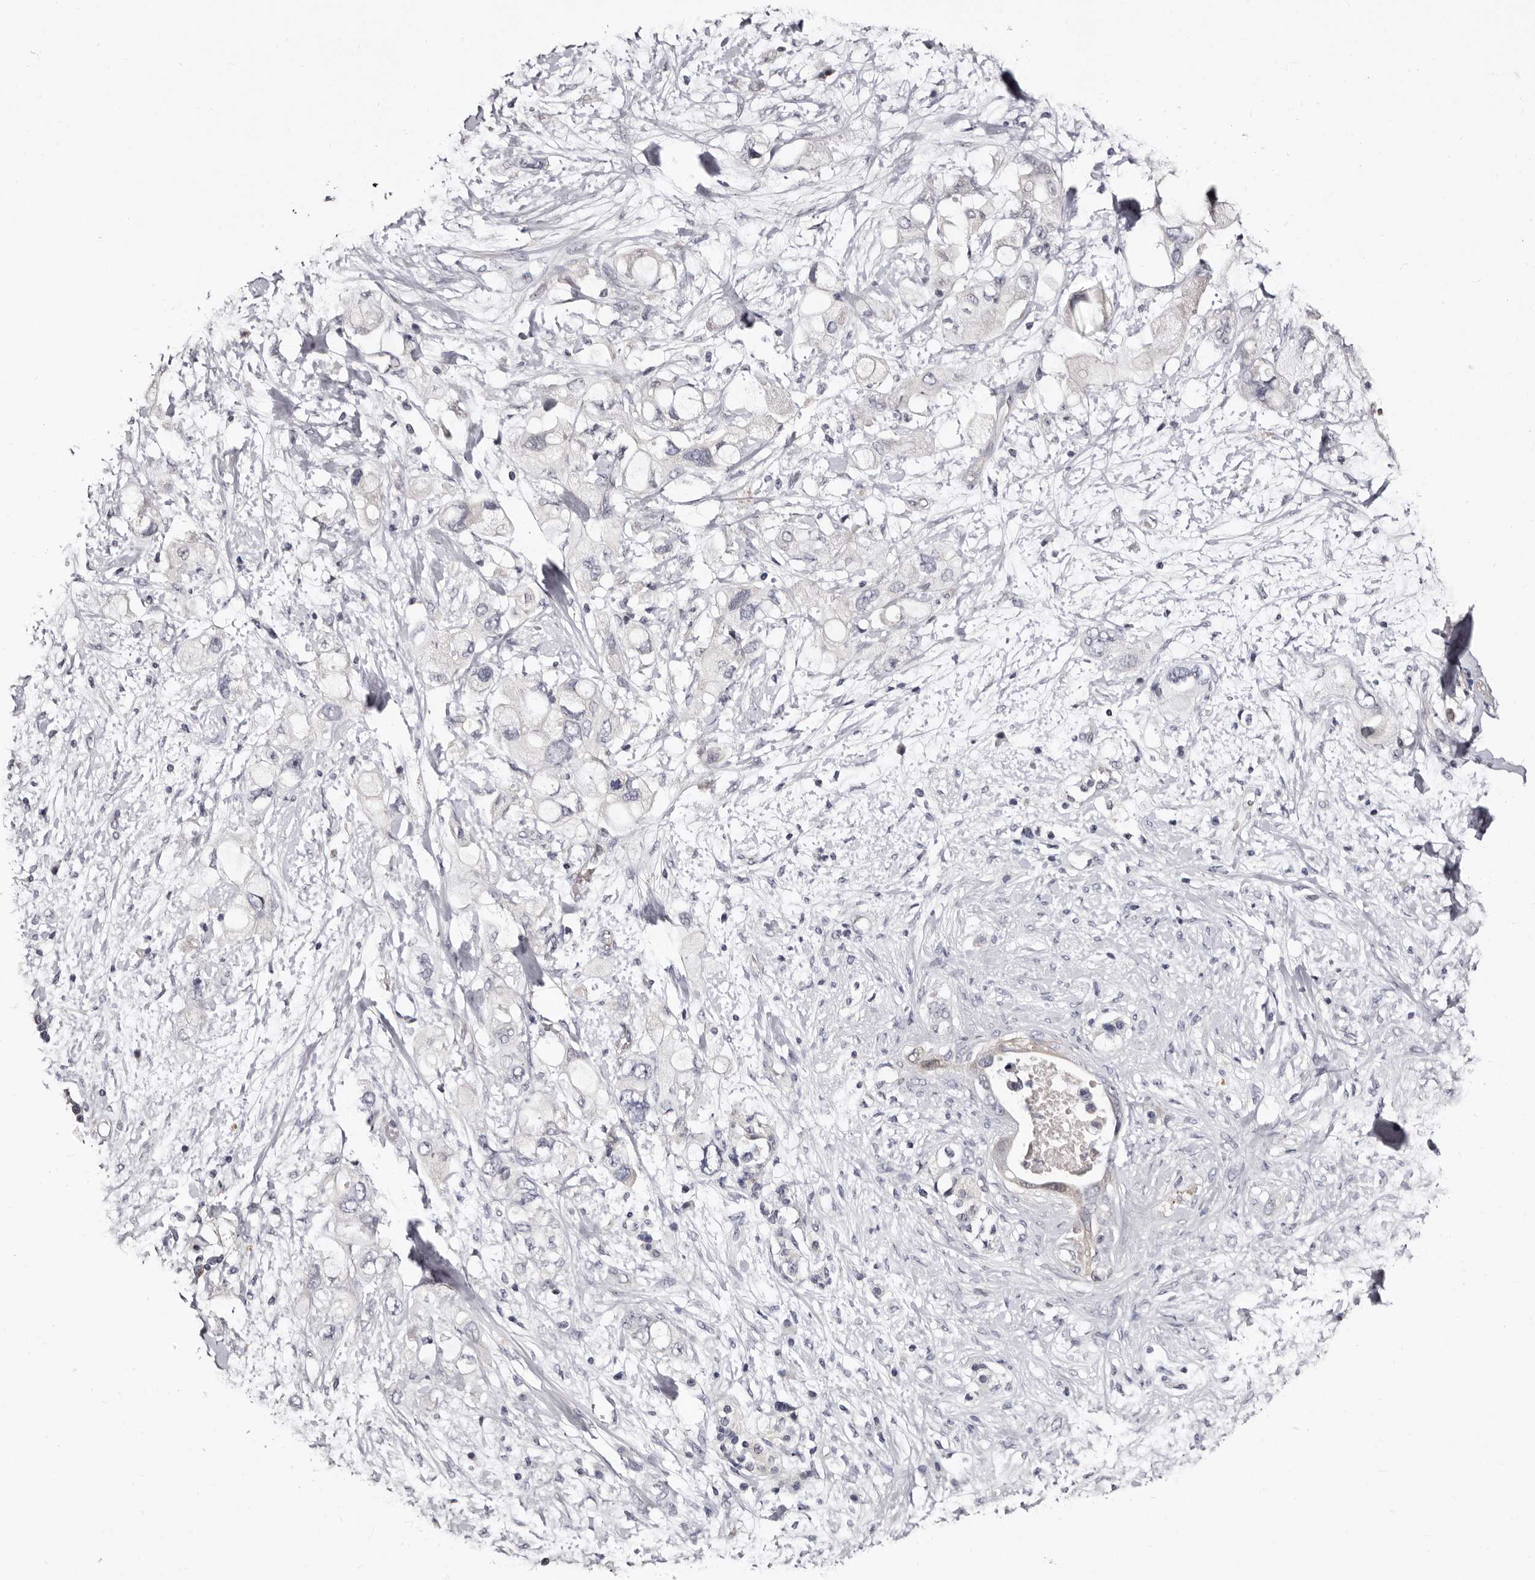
{"staining": {"intensity": "negative", "quantity": "none", "location": "none"}, "tissue": "pancreatic cancer", "cell_type": "Tumor cells", "image_type": "cancer", "snomed": [{"axis": "morphology", "description": "Adenocarcinoma, NOS"}, {"axis": "topography", "description": "Pancreas"}], "caption": "Pancreatic adenocarcinoma was stained to show a protein in brown. There is no significant positivity in tumor cells.", "gene": "BPGM", "patient": {"sex": "female", "age": 56}}